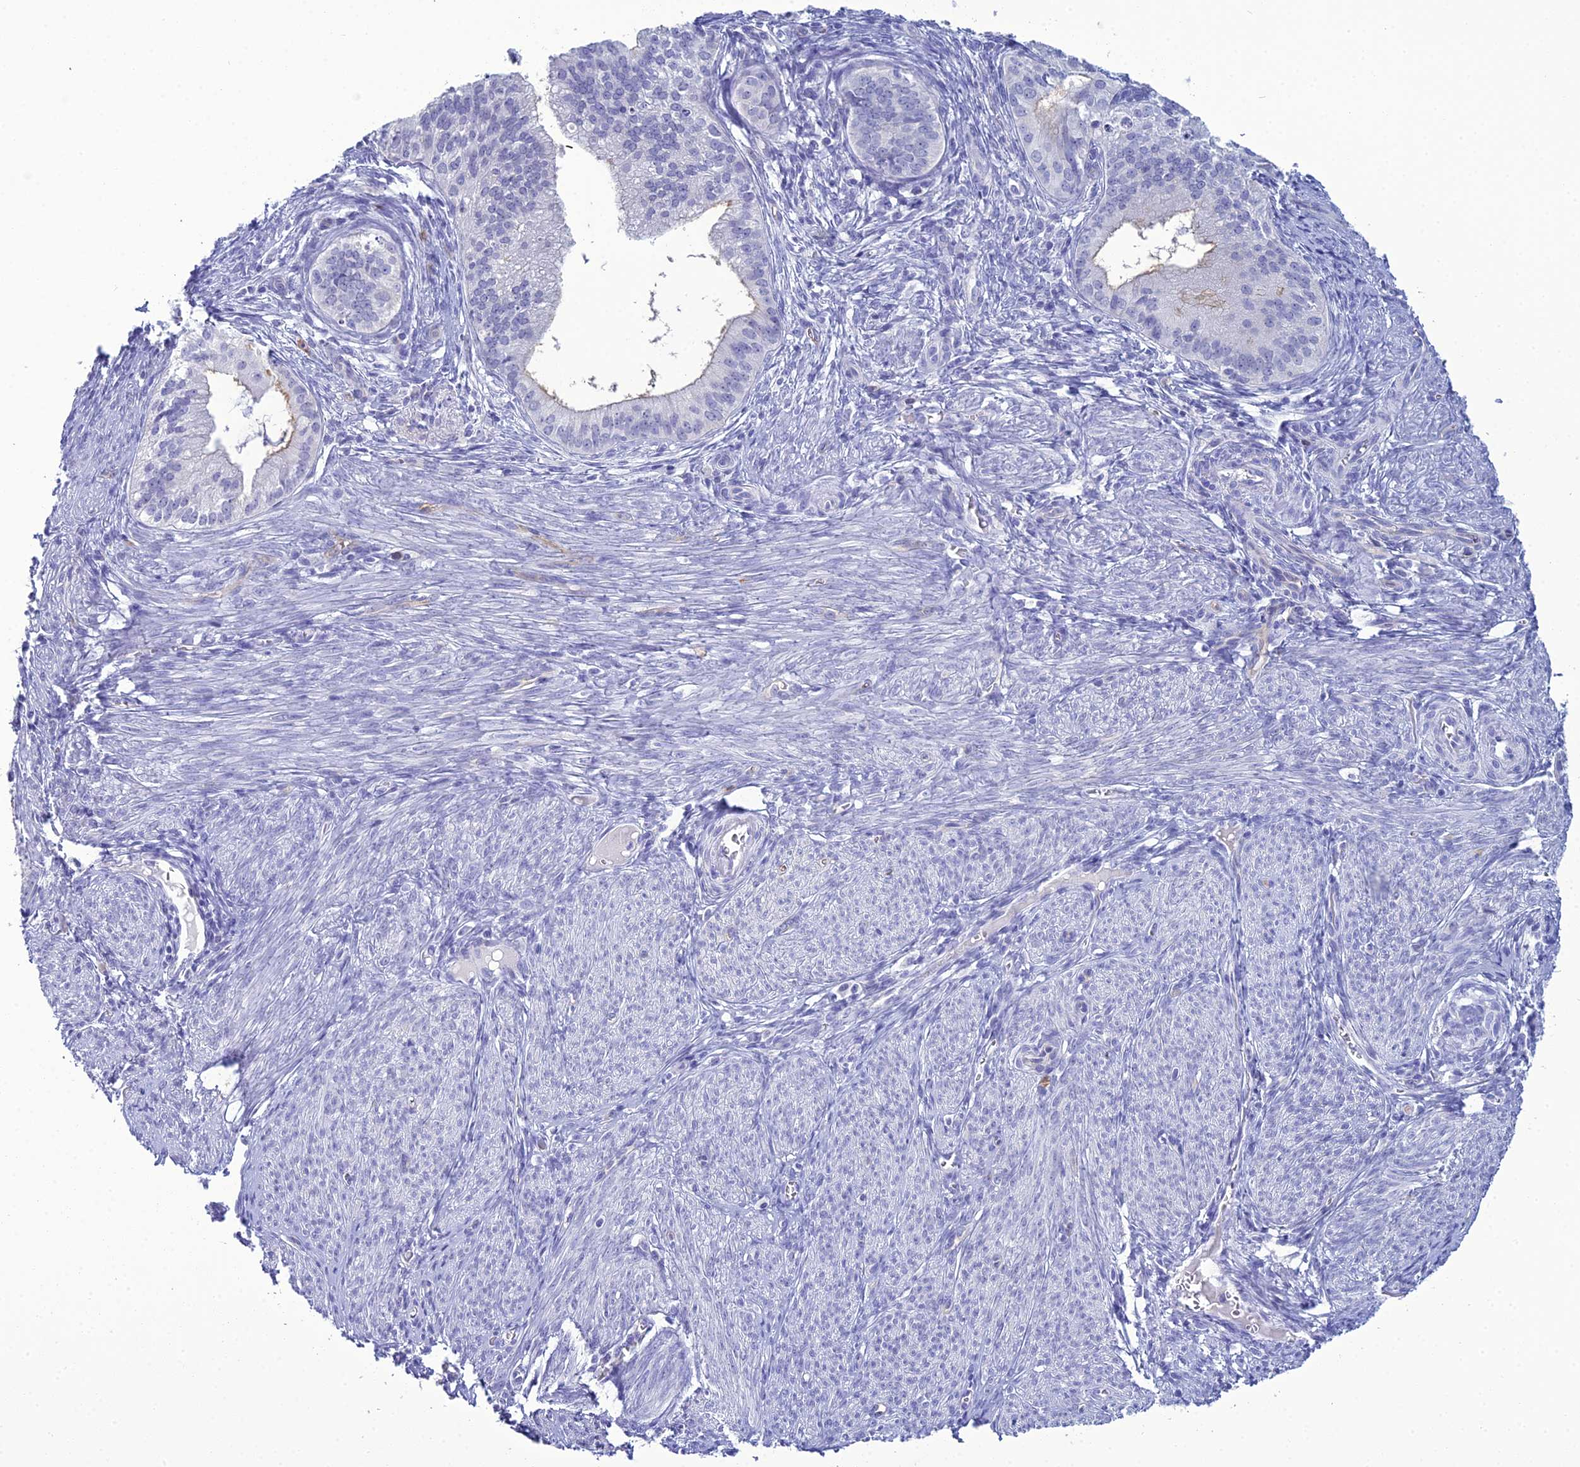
{"staining": {"intensity": "negative", "quantity": "none", "location": "none"}, "tissue": "endometrial cancer", "cell_type": "Tumor cells", "image_type": "cancer", "snomed": [{"axis": "morphology", "description": "Adenocarcinoma, NOS"}, {"axis": "topography", "description": "Endometrium"}], "caption": "Immunohistochemical staining of endometrial cancer (adenocarcinoma) exhibits no significant staining in tumor cells.", "gene": "ACE", "patient": {"sex": "female", "age": 50}}